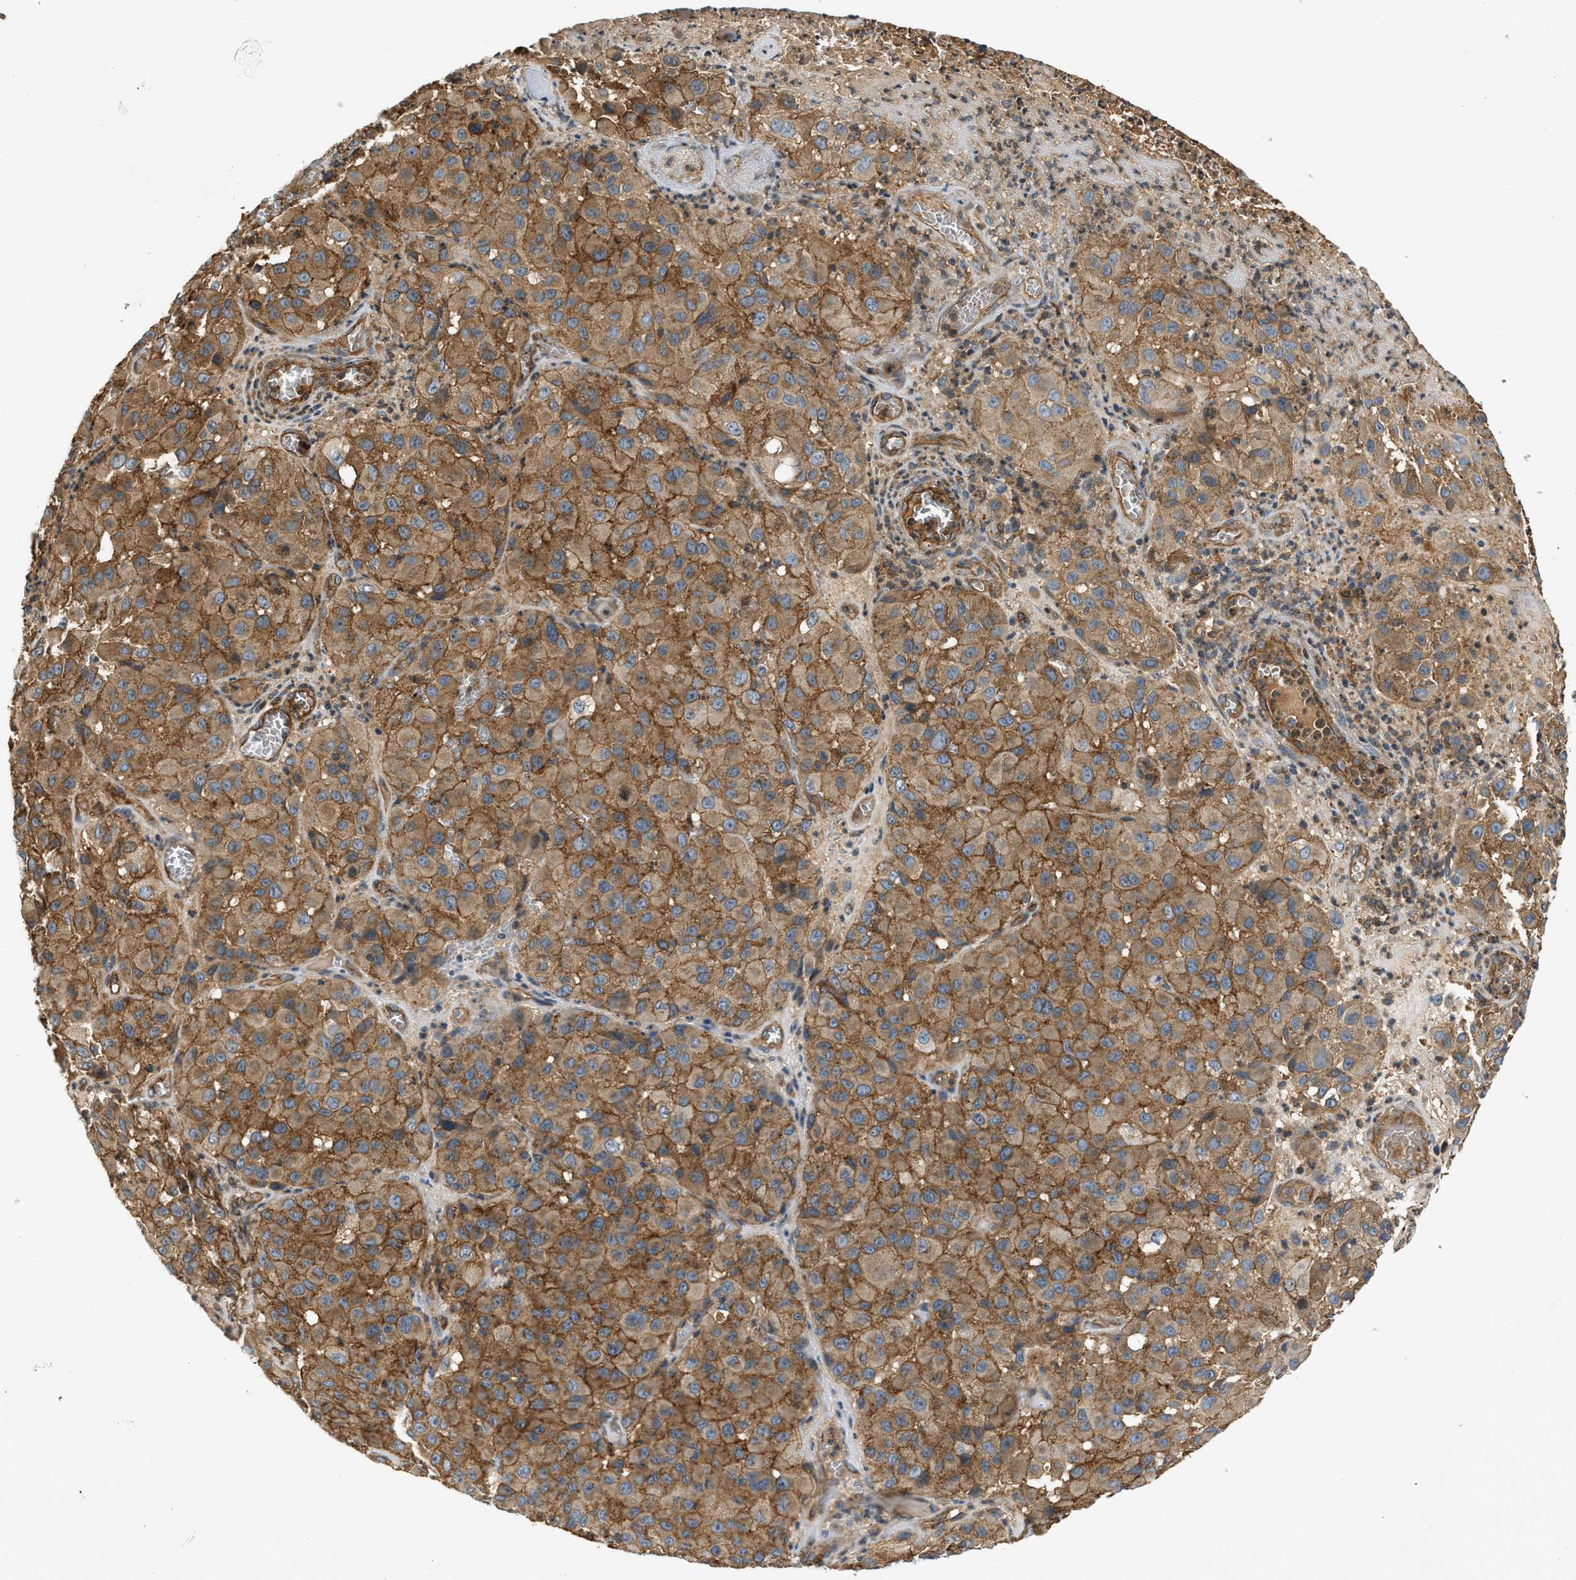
{"staining": {"intensity": "moderate", "quantity": ">75%", "location": "cytoplasmic/membranous"}, "tissue": "melanoma", "cell_type": "Tumor cells", "image_type": "cancer", "snomed": [{"axis": "morphology", "description": "Malignant melanoma, NOS"}, {"axis": "topography", "description": "Skin"}], "caption": "Immunohistochemical staining of malignant melanoma displays medium levels of moderate cytoplasmic/membranous staining in about >75% of tumor cells.", "gene": "HIP1", "patient": {"sex": "female", "age": 21}}